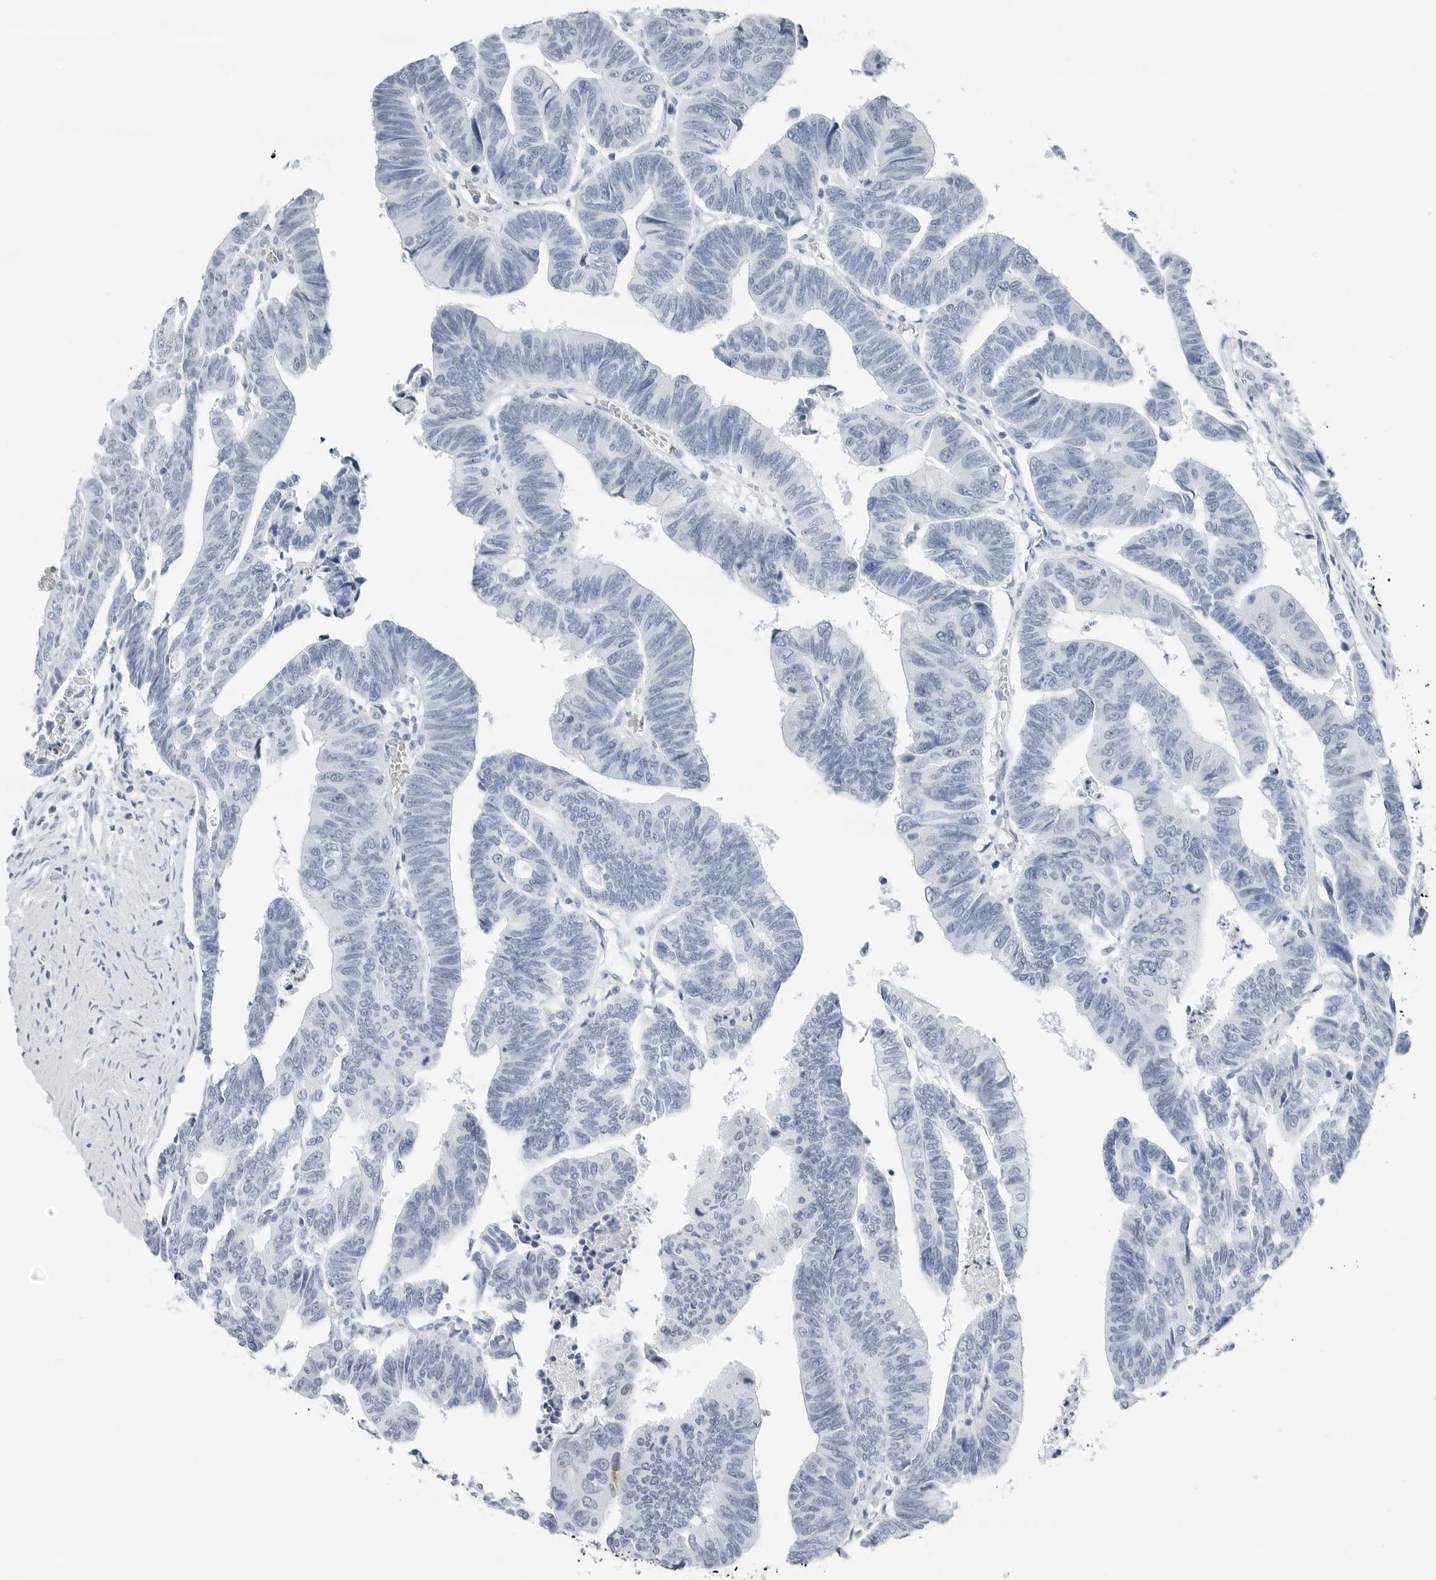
{"staining": {"intensity": "negative", "quantity": "none", "location": "none"}, "tissue": "colorectal cancer", "cell_type": "Tumor cells", "image_type": "cancer", "snomed": [{"axis": "morphology", "description": "Adenocarcinoma, NOS"}, {"axis": "topography", "description": "Rectum"}], "caption": "Human colorectal adenocarcinoma stained for a protein using immunohistochemistry demonstrates no positivity in tumor cells.", "gene": "SLPI", "patient": {"sex": "female", "age": 65}}